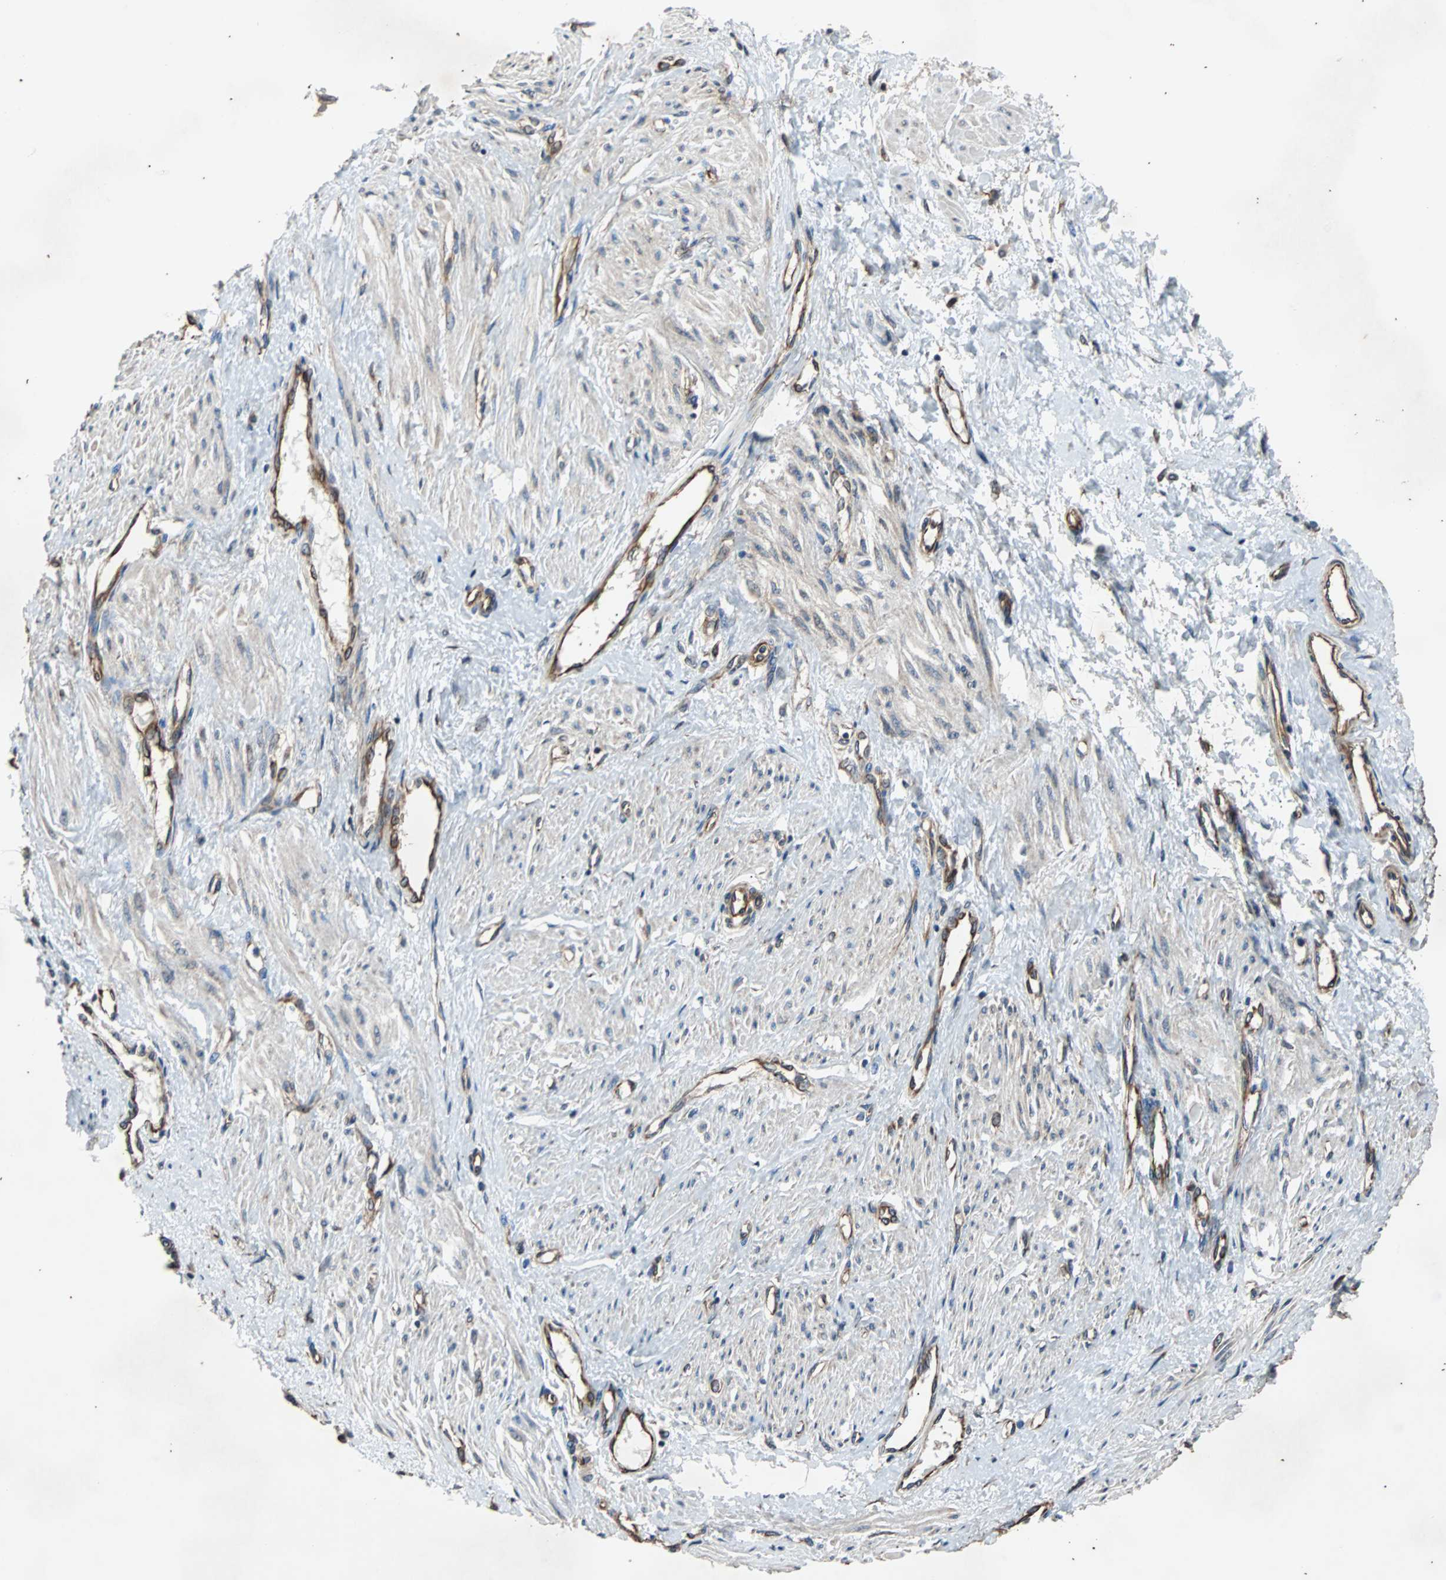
{"staining": {"intensity": "weak", "quantity": "25%-75%", "location": "cytoplasmic/membranous"}, "tissue": "smooth muscle", "cell_type": "Smooth muscle cells", "image_type": "normal", "snomed": [{"axis": "morphology", "description": "Normal tissue, NOS"}, {"axis": "topography", "description": "Smooth muscle"}, {"axis": "topography", "description": "Uterus"}], "caption": "This histopathology image exhibits IHC staining of unremarkable human smooth muscle, with low weak cytoplasmic/membranous expression in about 25%-75% of smooth muscle cells.", "gene": "ACTR3", "patient": {"sex": "female", "age": 39}}